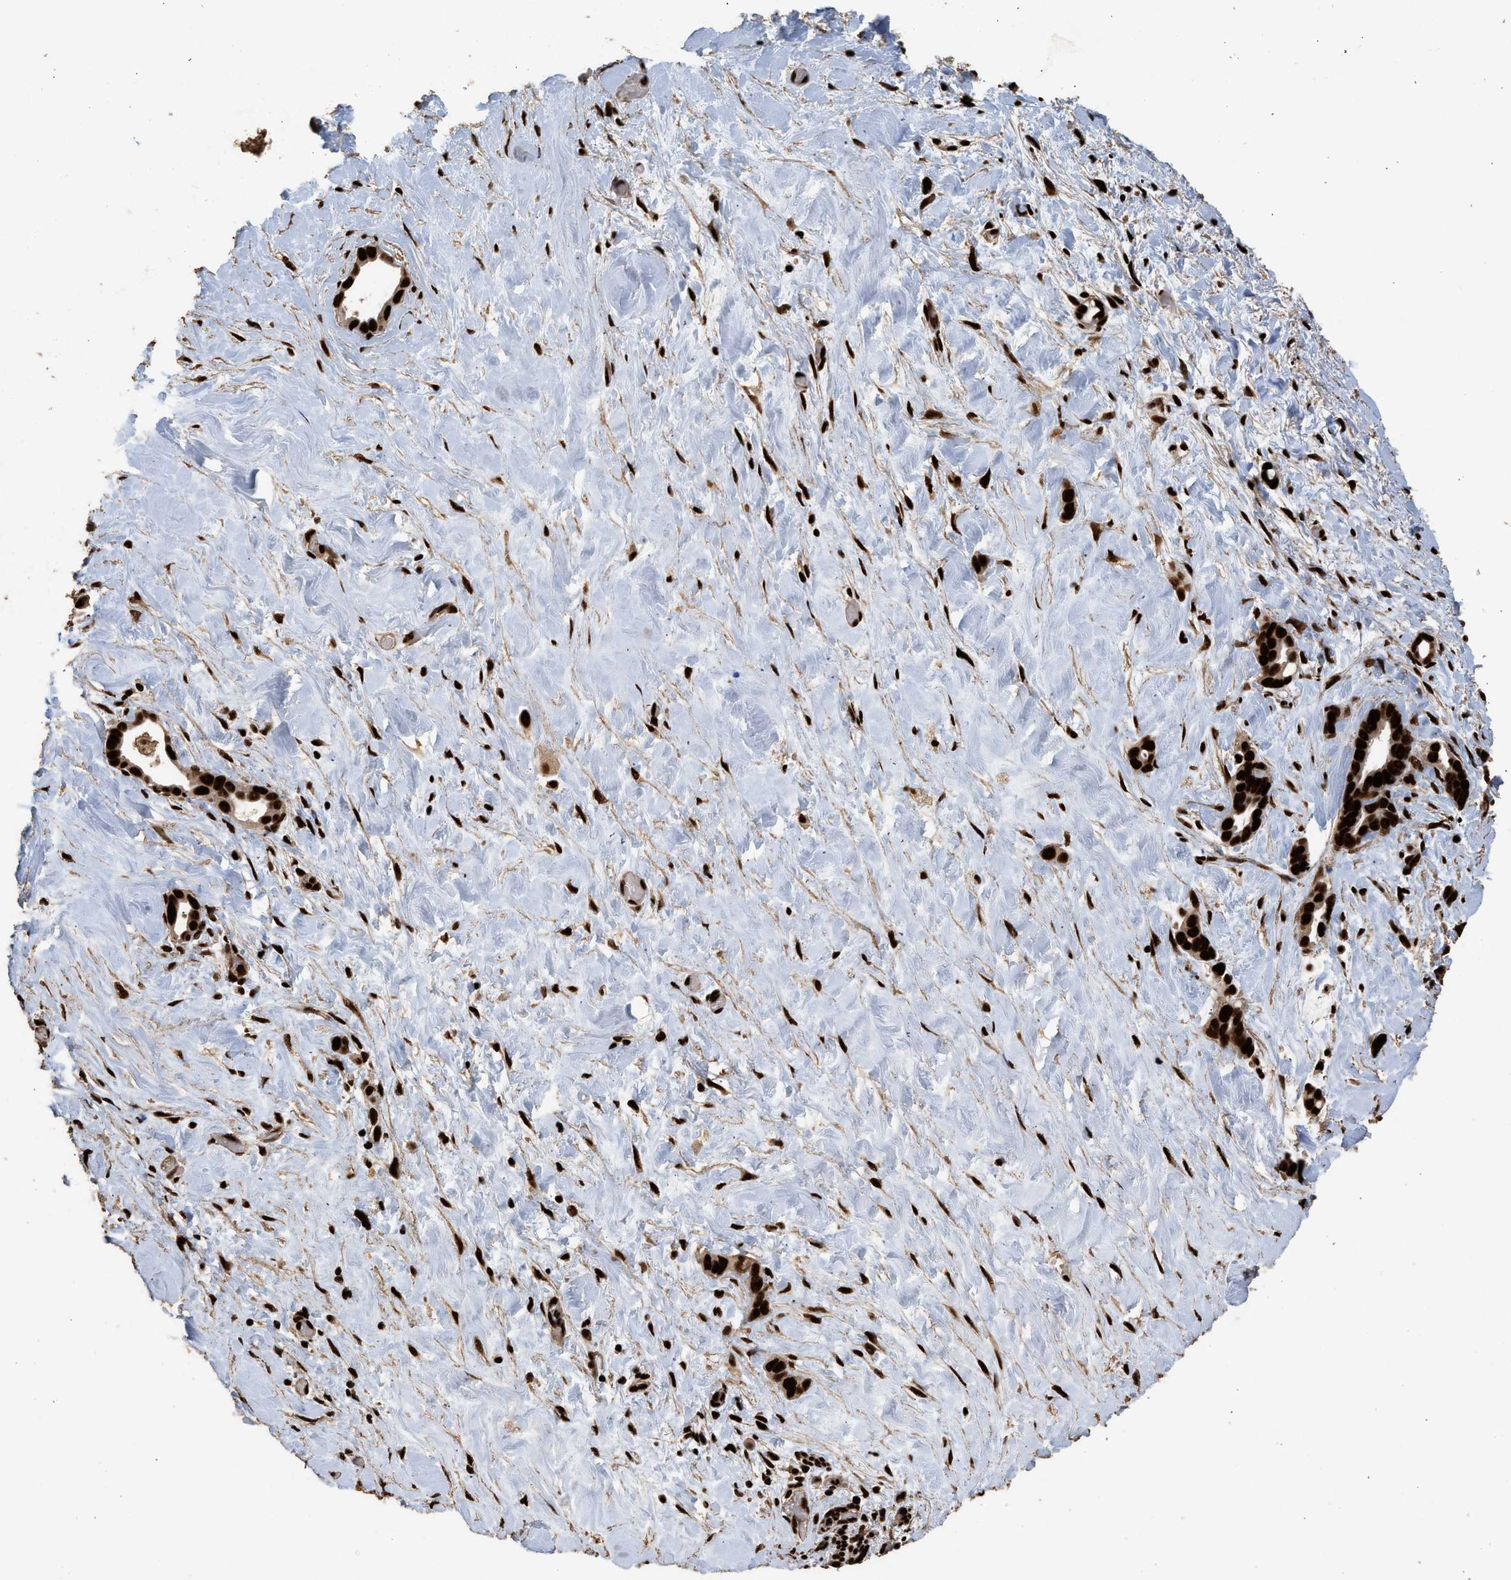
{"staining": {"intensity": "strong", "quantity": ">75%", "location": "nuclear"}, "tissue": "liver cancer", "cell_type": "Tumor cells", "image_type": "cancer", "snomed": [{"axis": "morphology", "description": "Cholangiocarcinoma"}, {"axis": "topography", "description": "Liver"}], "caption": "DAB immunohistochemical staining of human cholangiocarcinoma (liver) shows strong nuclear protein staining in approximately >75% of tumor cells.", "gene": "PPP4R3B", "patient": {"sex": "female", "age": 65}}